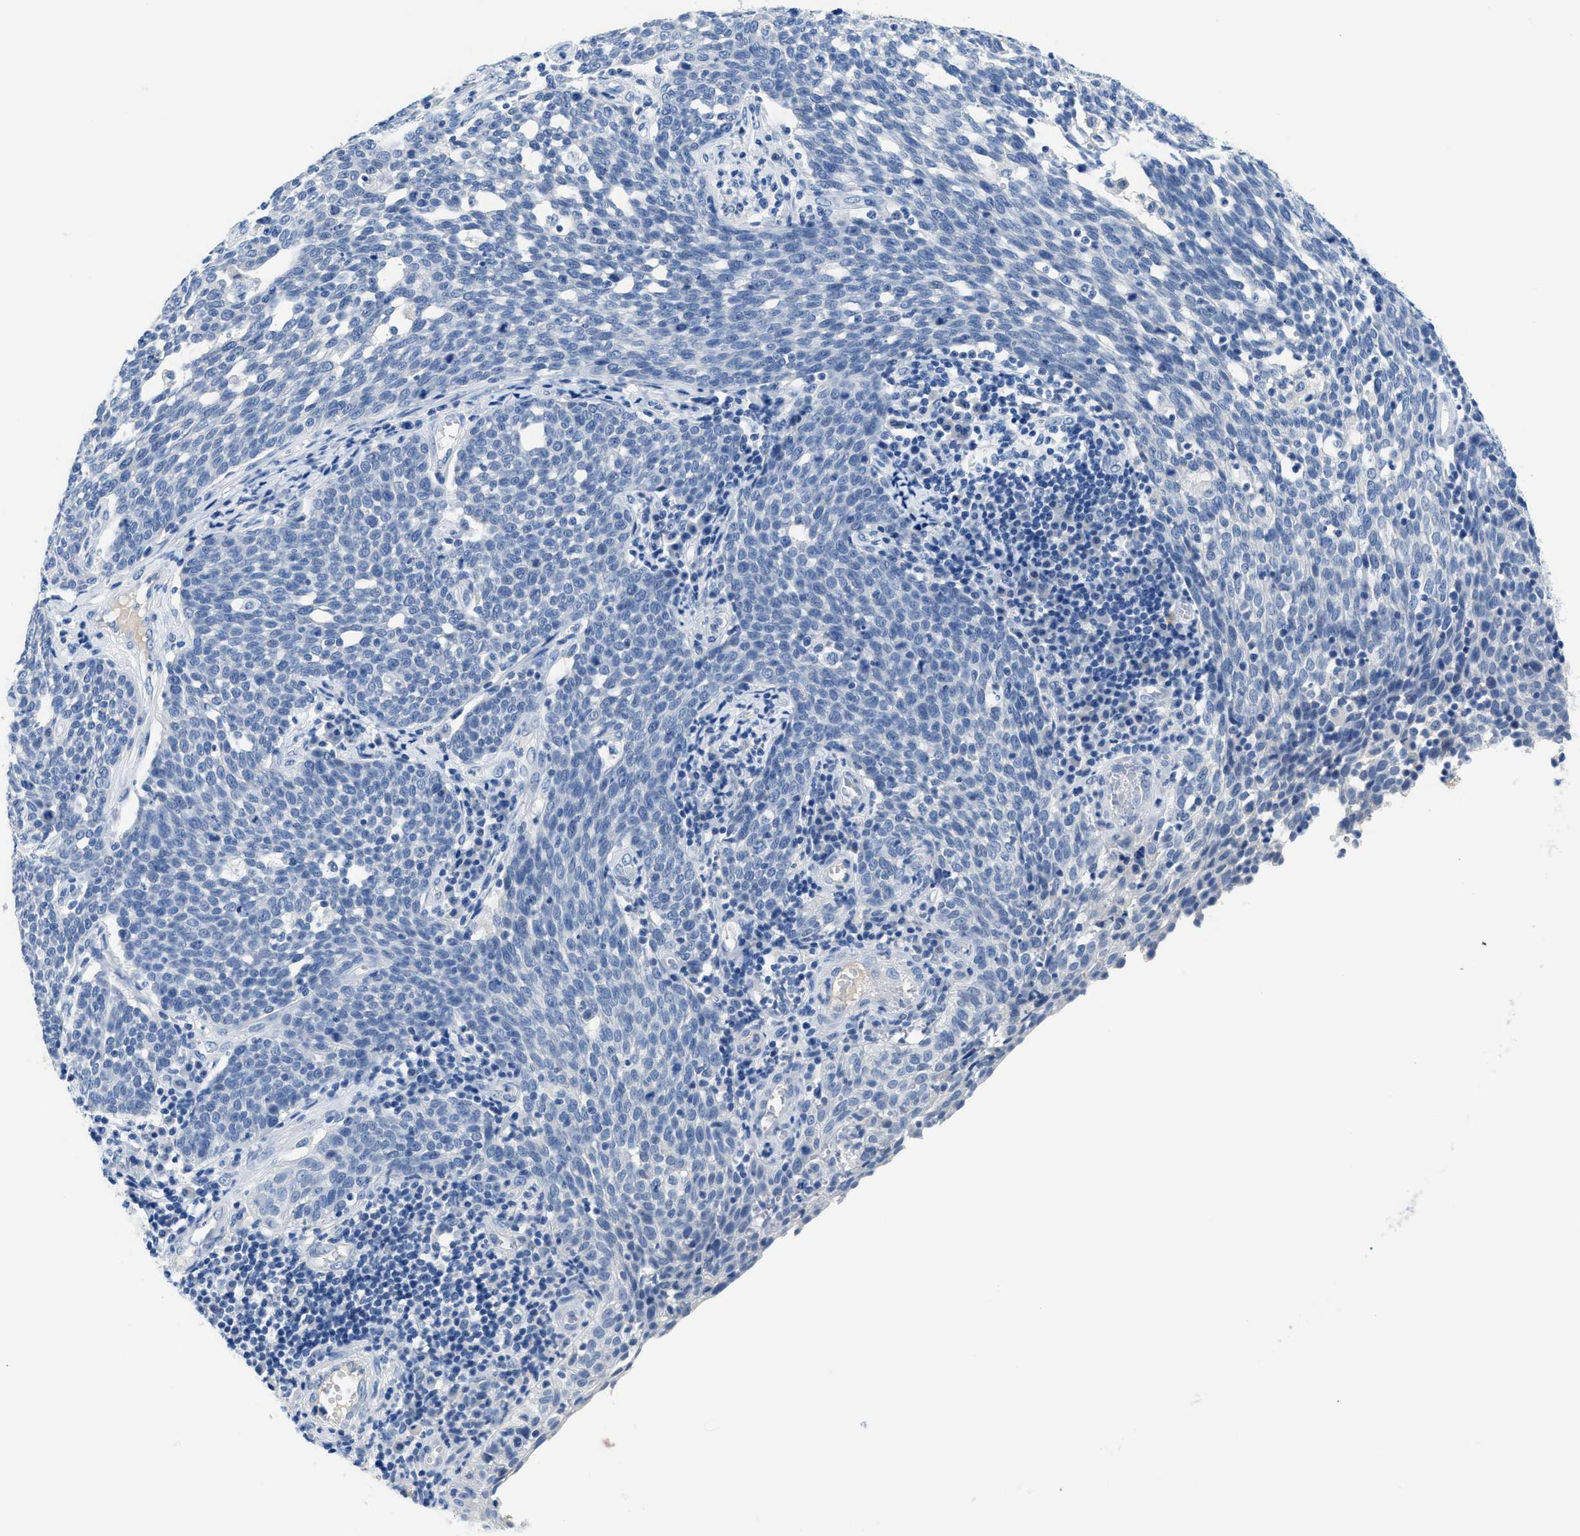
{"staining": {"intensity": "negative", "quantity": "none", "location": "none"}, "tissue": "cervical cancer", "cell_type": "Tumor cells", "image_type": "cancer", "snomed": [{"axis": "morphology", "description": "Squamous cell carcinoma, NOS"}, {"axis": "topography", "description": "Cervix"}], "caption": "This photomicrograph is of cervical cancer (squamous cell carcinoma) stained with immunohistochemistry (IHC) to label a protein in brown with the nuclei are counter-stained blue. There is no staining in tumor cells.", "gene": "MBL2", "patient": {"sex": "female", "age": 34}}